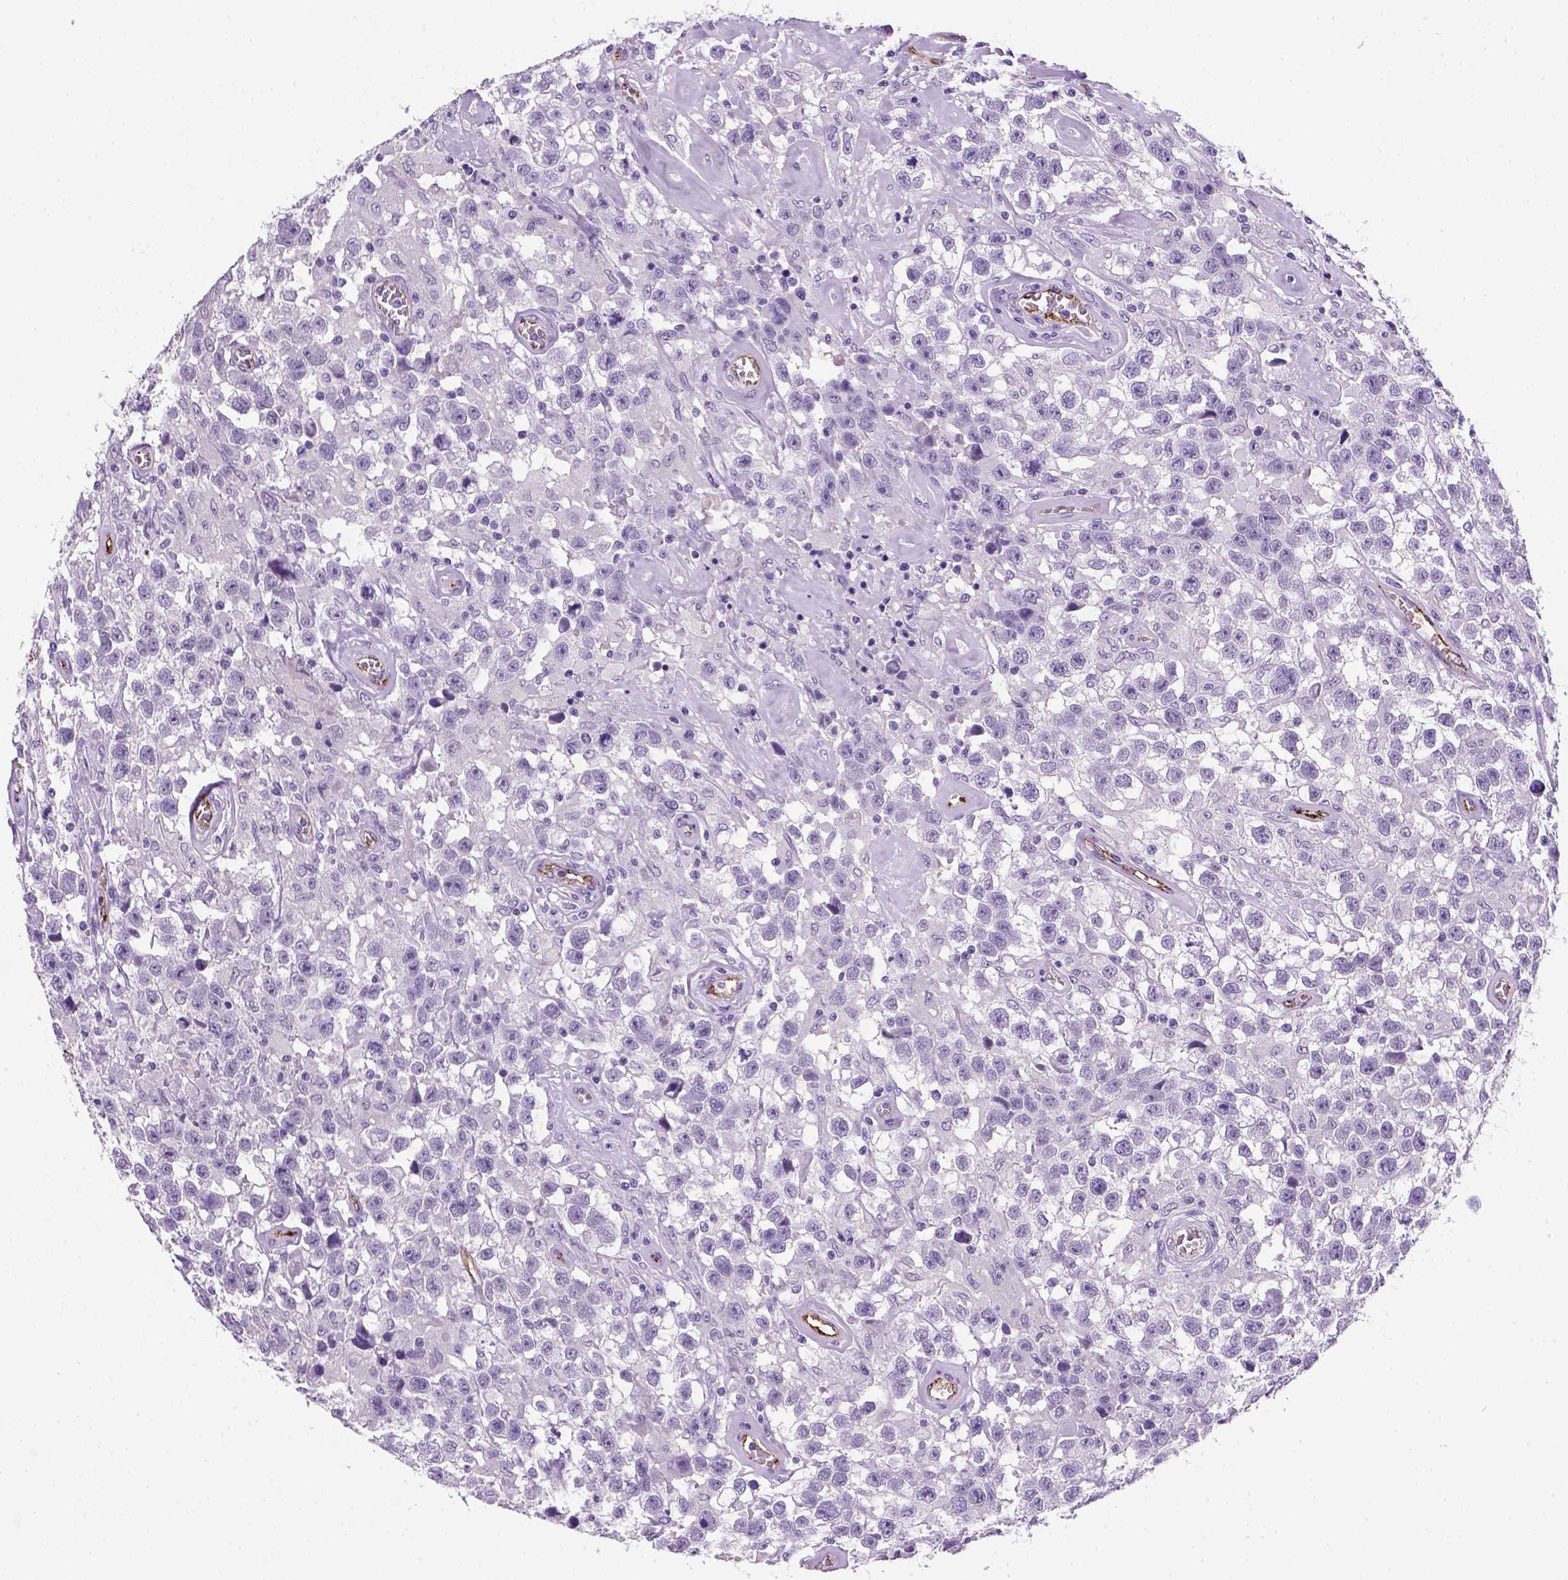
{"staining": {"intensity": "negative", "quantity": "none", "location": "none"}, "tissue": "testis cancer", "cell_type": "Tumor cells", "image_type": "cancer", "snomed": [{"axis": "morphology", "description": "Seminoma, NOS"}, {"axis": "topography", "description": "Testis"}], "caption": "Seminoma (testis) stained for a protein using IHC exhibits no positivity tumor cells.", "gene": "VWF", "patient": {"sex": "male", "age": 43}}